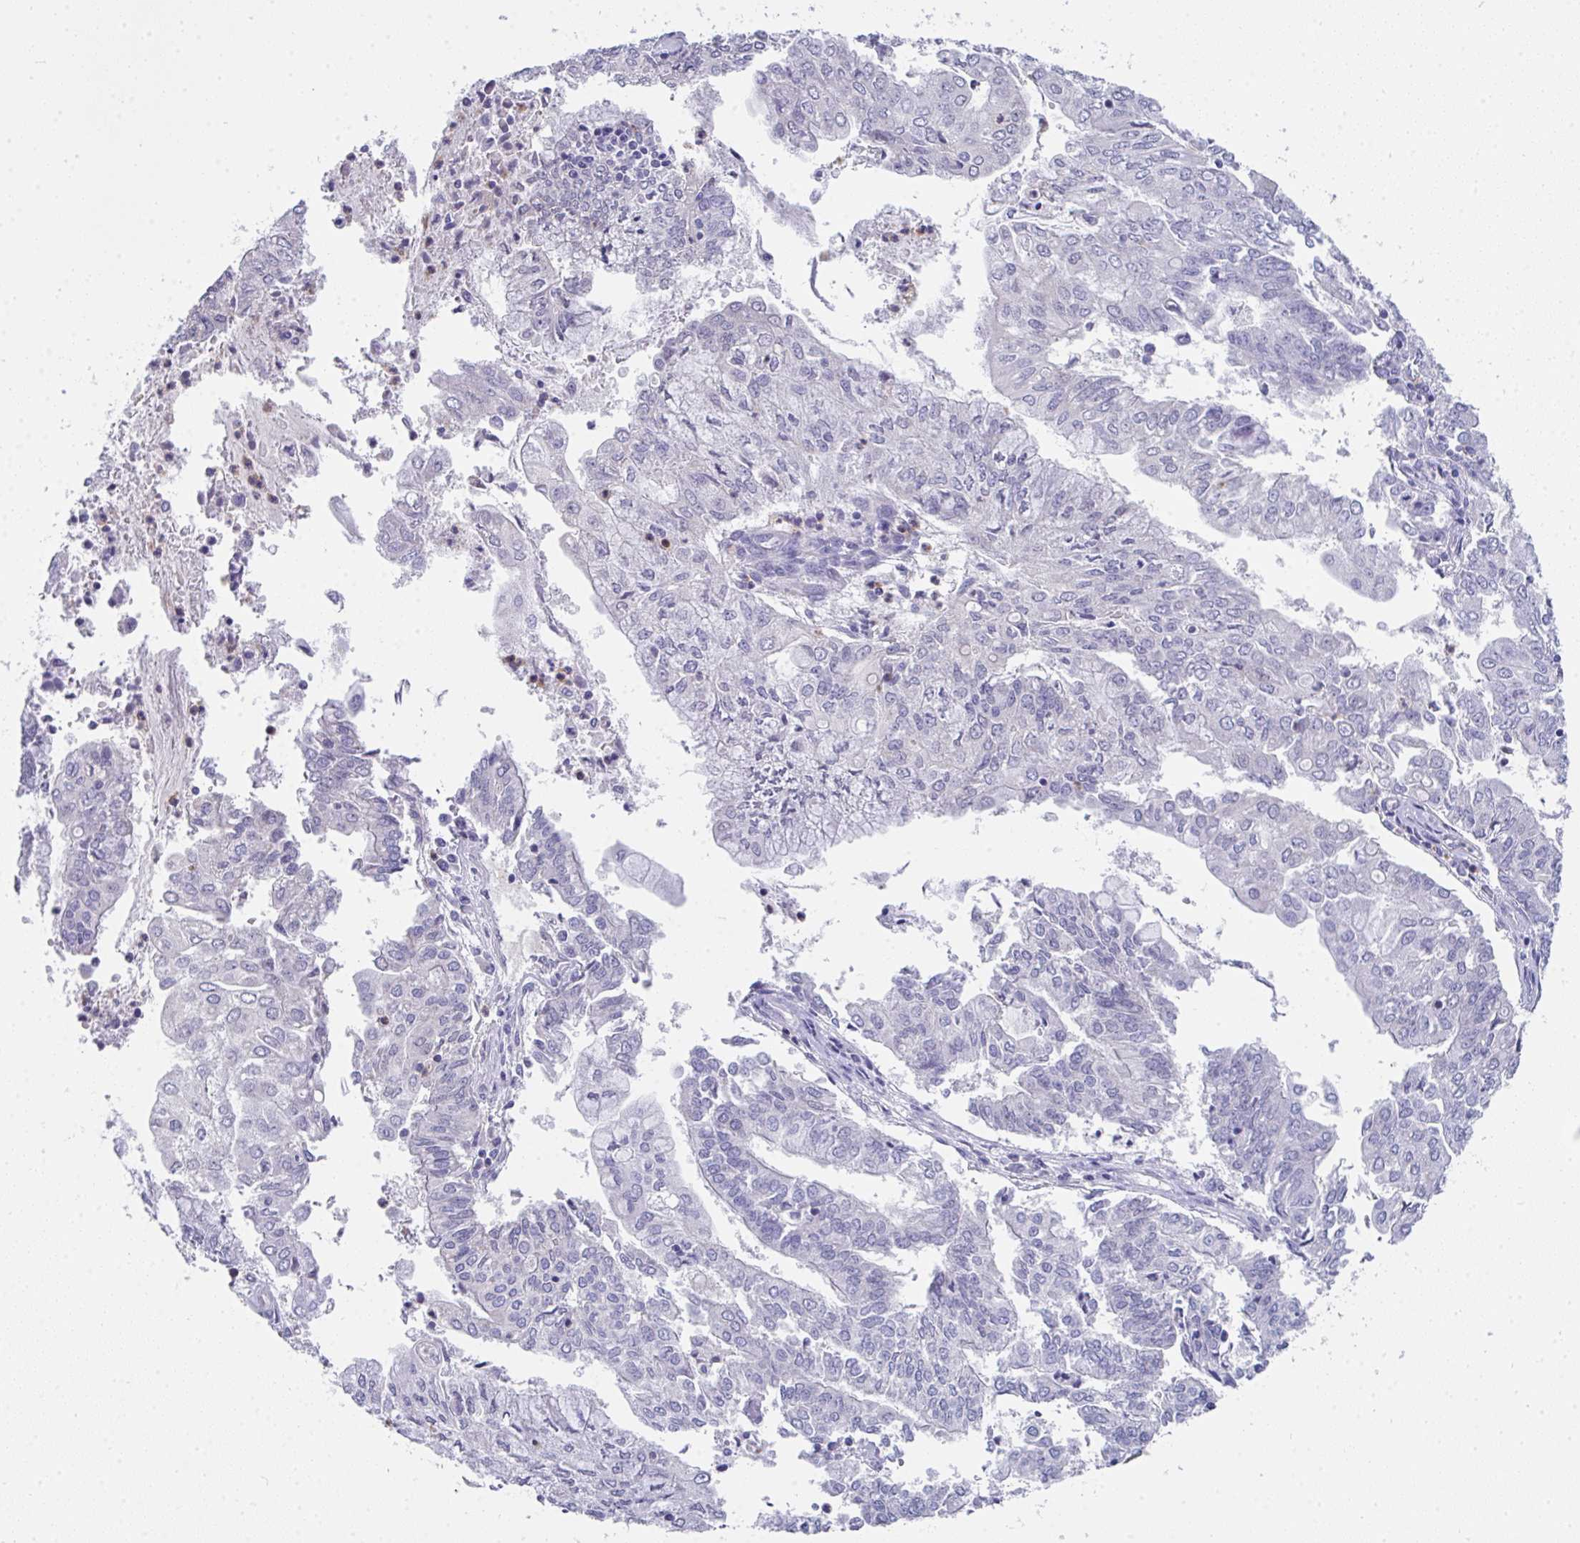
{"staining": {"intensity": "negative", "quantity": "none", "location": "none"}, "tissue": "endometrial cancer", "cell_type": "Tumor cells", "image_type": "cancer", "snomed": [{"axis": "morphology", "description": "Adenocarcinoma, NOS"}, {"axis": "topography", "description": "Endometrium"}], "caption": "Protein analysis of endometrial adenocarcinoma exhibits no significant expression in tumor cells. The staining is performed using DAB (3,3'-diaminobenzidine) brown chromogen with nuclei counter-stained in using hematoxylin.", "gene": "COA5", "patient": {"sex": "female", "age": 61}}